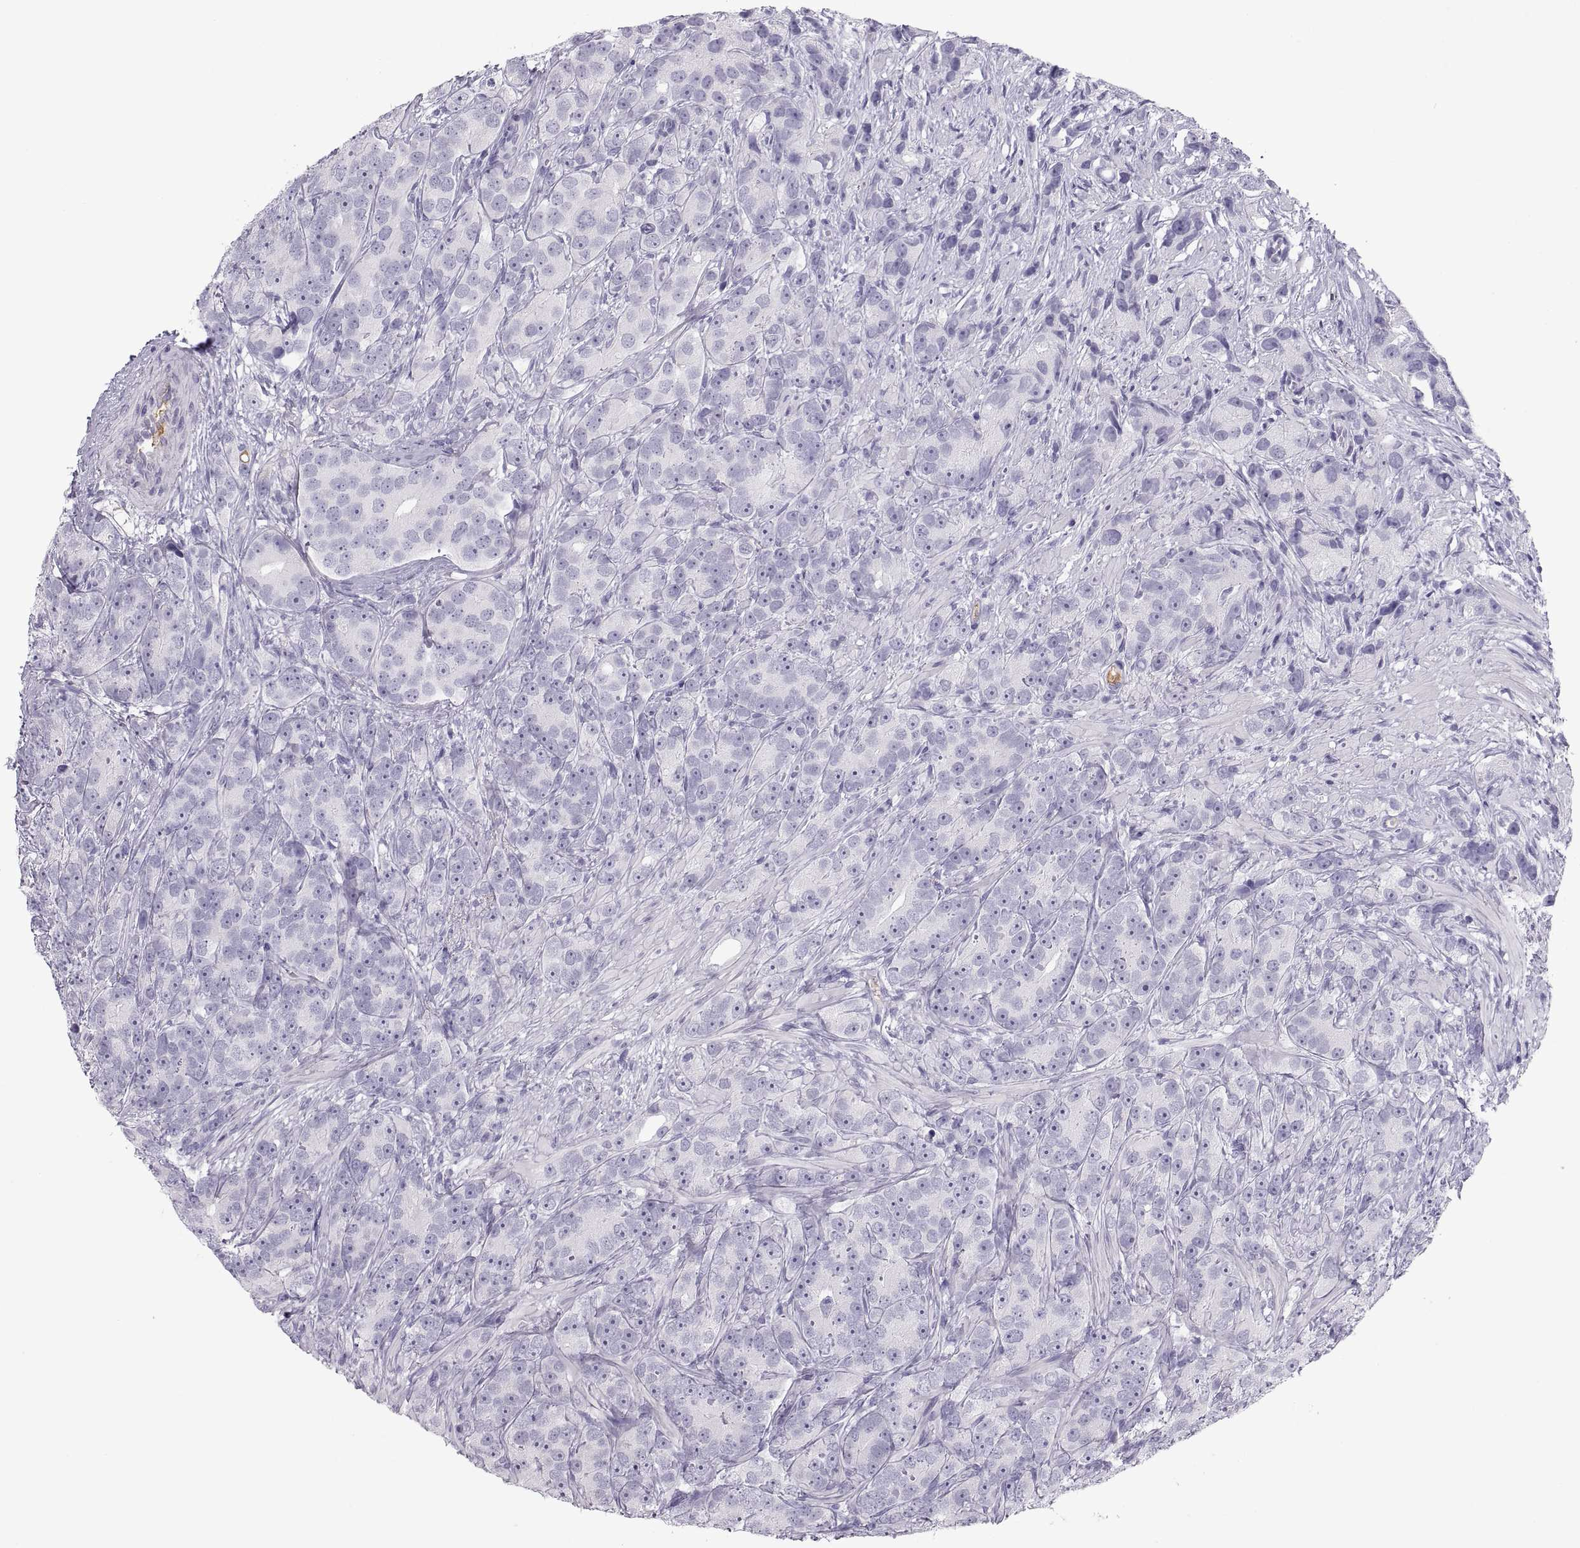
{"staining": {"intensity": "negative", "quantity": "none", "location": "none"}, "tissue": "prostate cancer", "cell_type": "Tumor cells", "image_type": "cancer", "snomed": [{"axis": "morphology", "description": "Adenocarcinoma, High grade"}, {"axis": "topography", "description": "Prostate"}], "caption": "Immunohistochemistry histopathology image of human adenocarcinoma (high-grade) (prostate) stained for a protein (brown), which exhibits no expression in tumor cells.", "gene": "MAGEB2", "patient": {"sex": "male", "age": 90}}